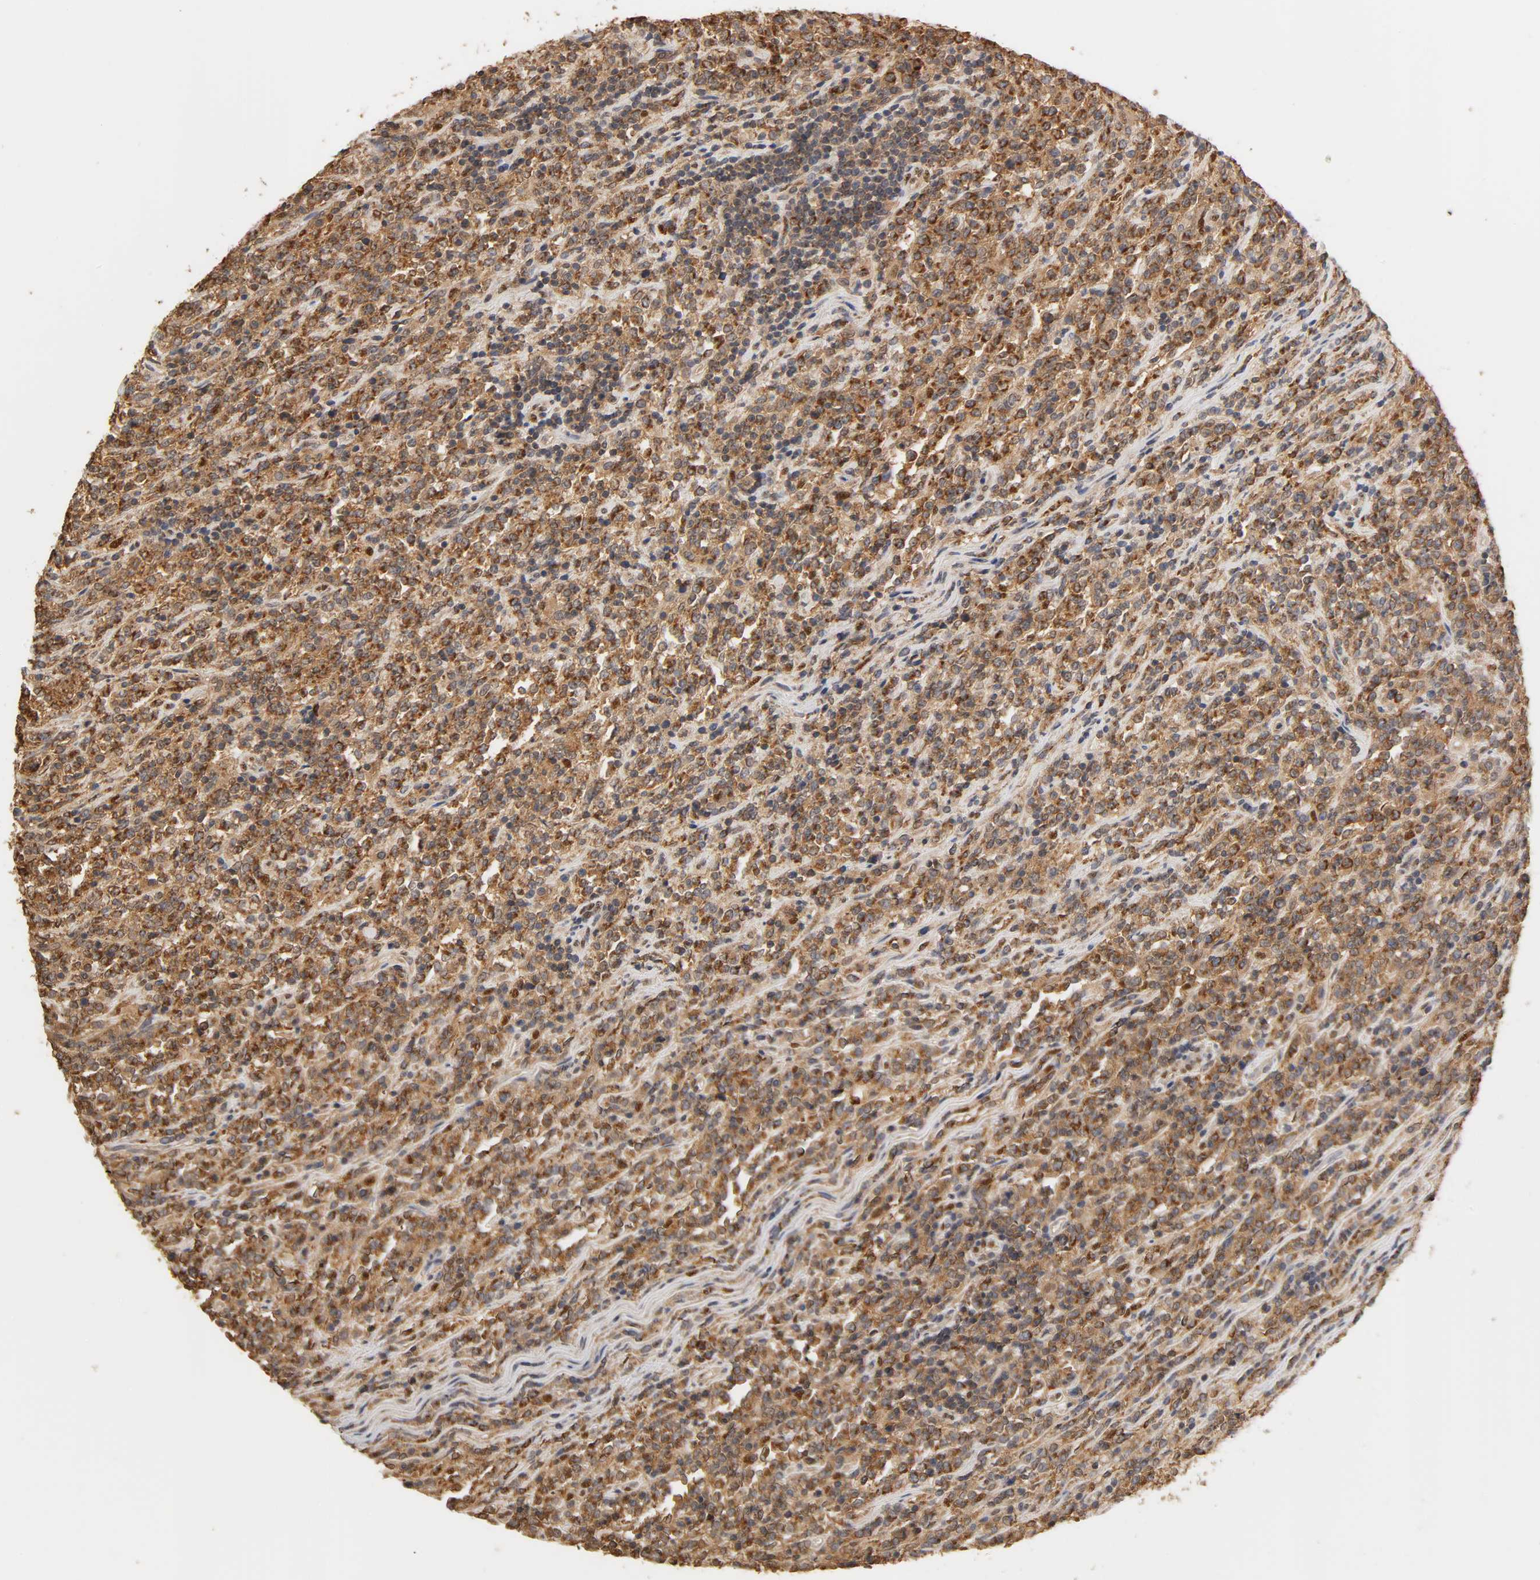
{"staining": {"intensity": "strong", "quantity": ">75%", "location": "cytoplasmic/membranous"}, "tissue": "lymphoma", "cell_type": "Tumor cells", "image_type": "cancer", "snomed": [{"axis": "morphology", "description": "Malignant lymphoma, non-Hodgkin's type, High grade"}, {"axis": "topography", "description": "Soft tissue"}], "caption": "Lymphoma stained with immunohistochemistry reveals strong cytoplasmic/membranous positivity in about >75% of tumor cells.", "gene": "PKN1", "patient": {"sex": "male", "age": 18}}